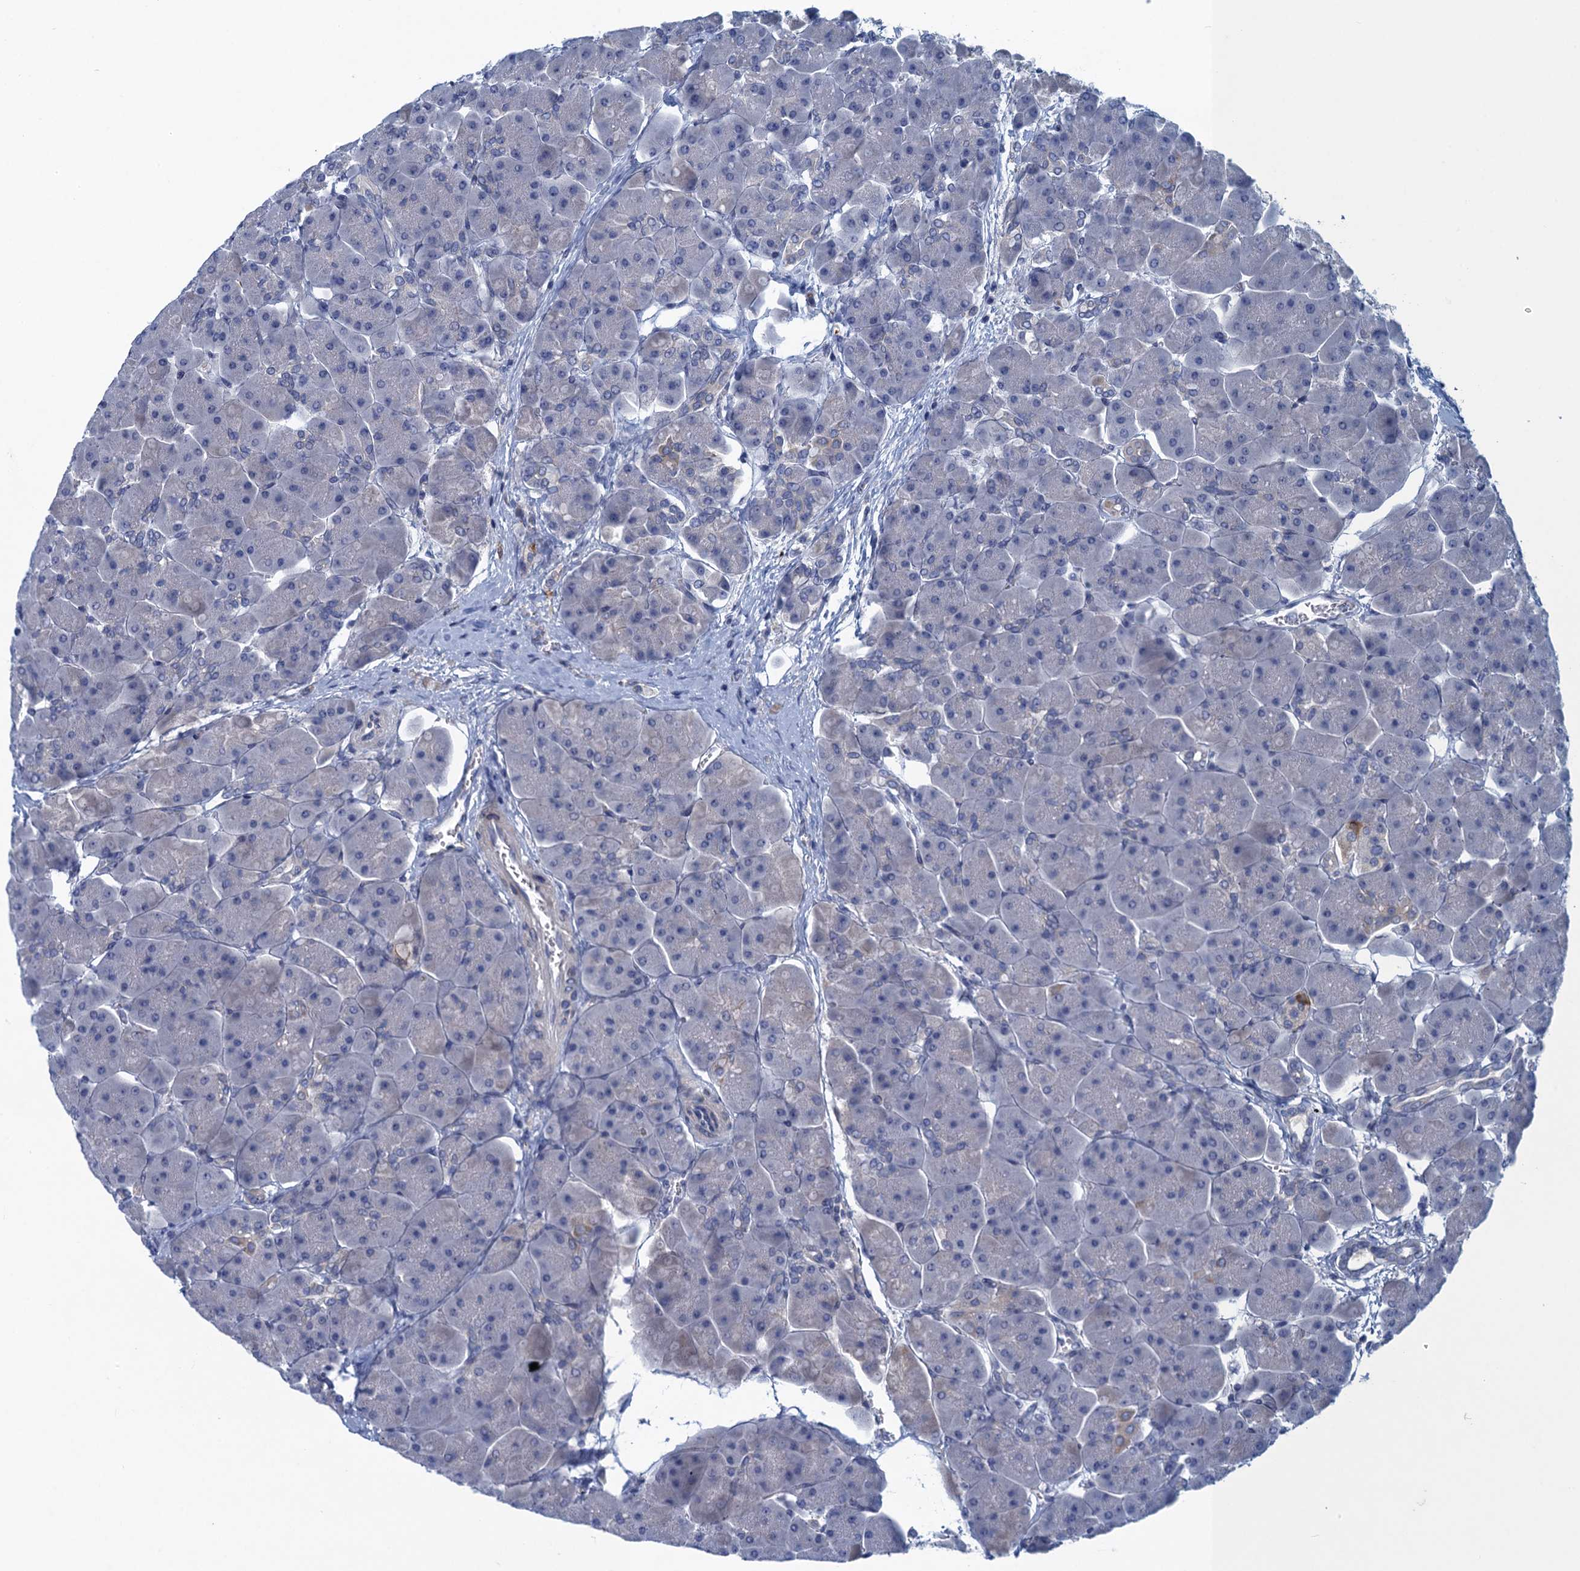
{"staining": {"intensity": "negative", "quantity": "none", "location": "none"}, "tissue": "pancreas", "cell_type": "Exocrine glandular cells", "image_type": "normal", "snomed": [{"axis": "morphology", "description": "Normal tissue, NOS"}, {"axis": "topography", "description": "Pancreas"}], "caption": "The histopathology image demonstrates no significant positivity in exocrine glandular cells of pancreas.", "gene": "SCEL", "patient": {"sex": "male", "age": 66}}